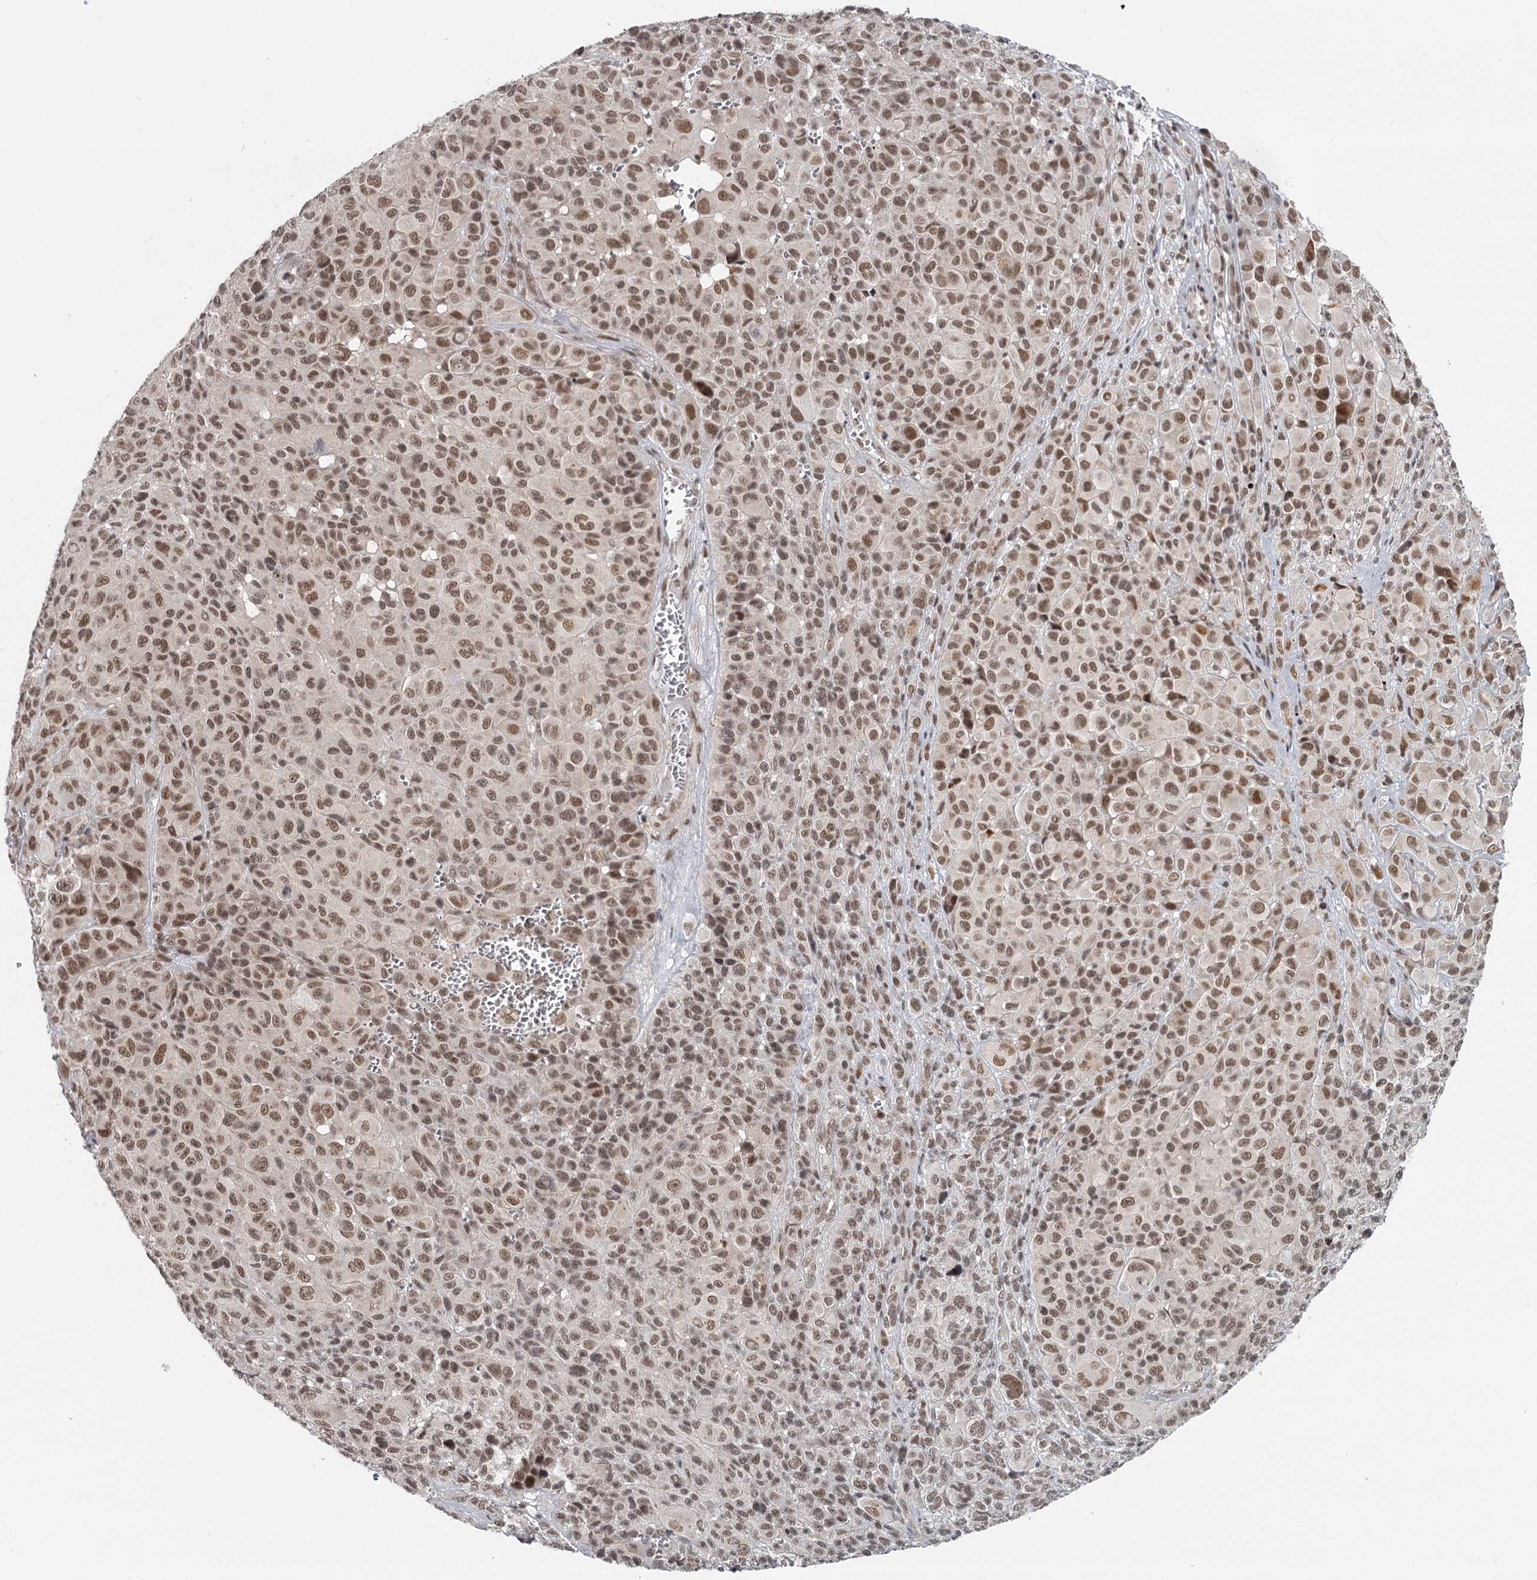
{"staining": {"intensity": "moderate", "quantity": ">75%", "location": "nuclear"}, "tissue": "melanoma", "cell_type": "Tumor cells", "image_type": "cancer", "snomed": [{"axis": "morphology", "description": "Malignant melanoma, NOS"}, {"axis": "topography", "description": "Skin of trunk"}], "caption": "Human malignant melanoma stained with a brown dye demonstrates moderate nuclear positive staining in about >75% of tumor cells.", "gene": "FAM13C", "patient": {"sex": "male", "age": 71}}